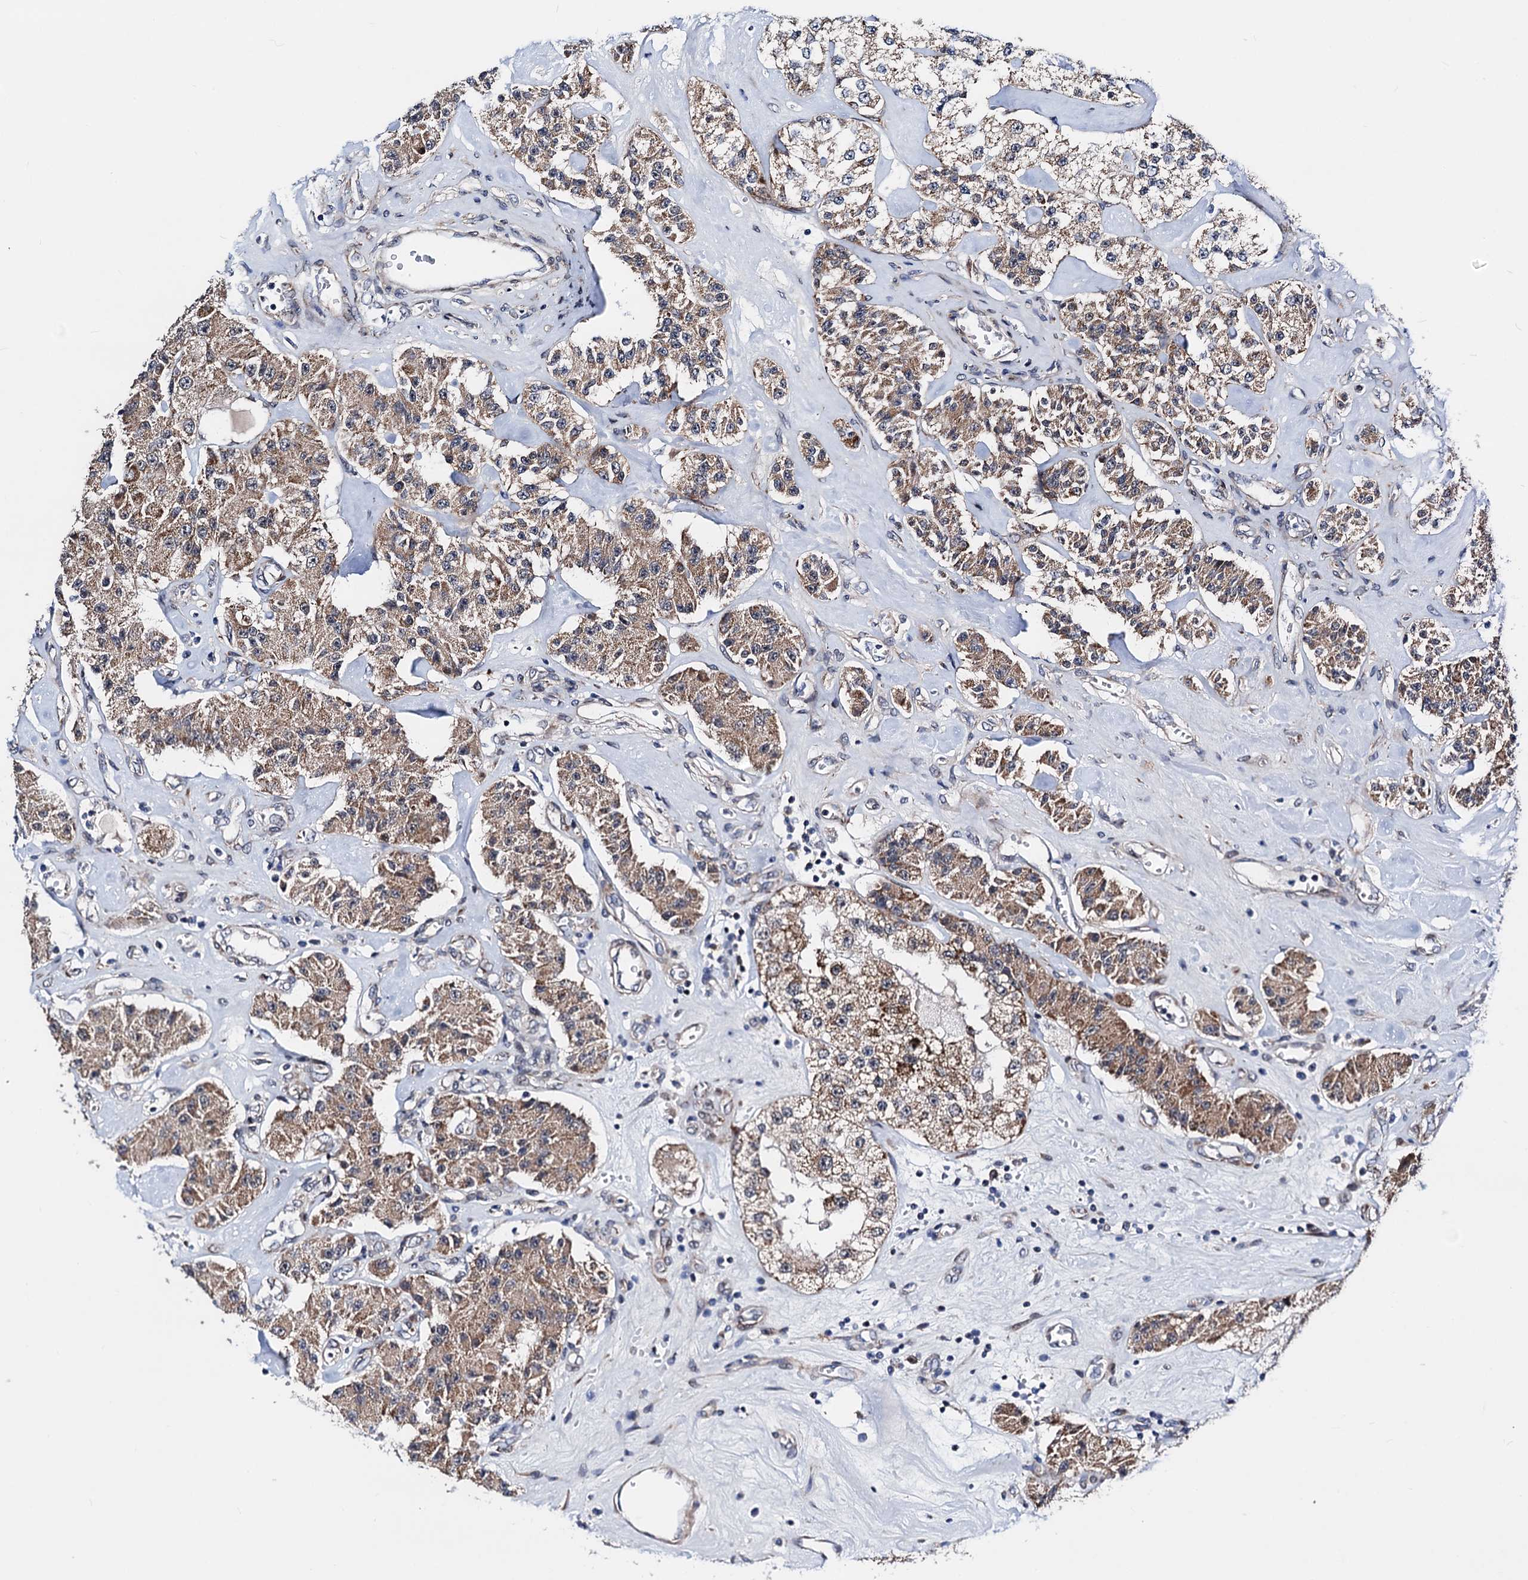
{"staining": {"intensity": "moderate", "quantity": ">75%", "location": "cytoplasmic/membranous"}, "tissue": "carcinoid", "cell_type": "Tumor cells", "image_type": "cancer", "snomed": [{"axis": "morphology", "description": "Carcinoid, malignant, NOS"}, {"axis": "topography", "description": "Pancreas"}], "caption": "A brown stain shows moderate cytoplasmic/membranous staining of a protein in carcinoid tumor cells. The protein is shown in brown color, while the nuclei are stained blue.", "gene": "COA4", "patient": {"sex": "male", "age": 41}}